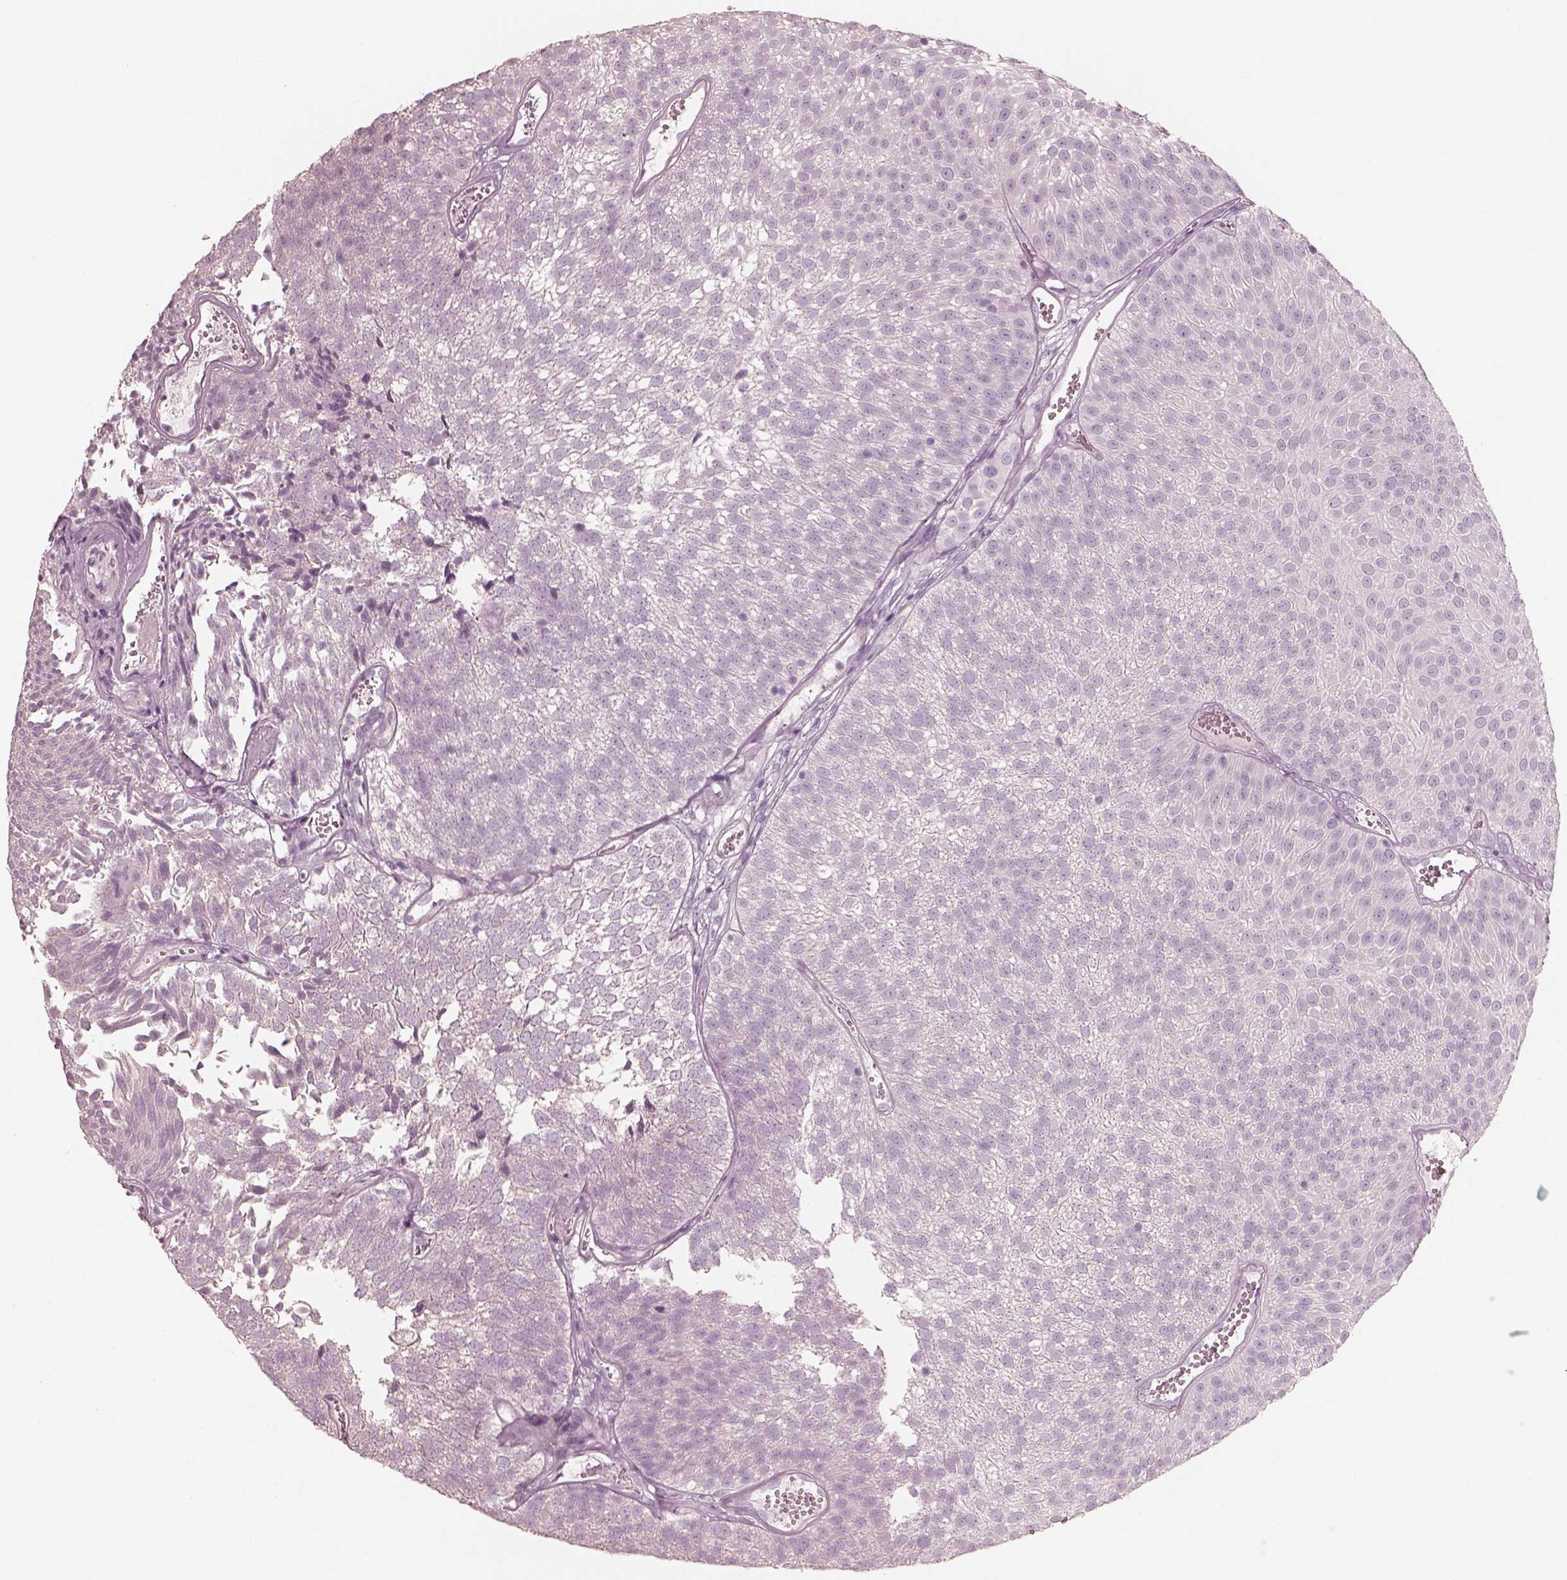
{"staining": {"intensity": "negative", "quantity": "none", "location": "none"}, "tissue": "urothelial cancer", "cell_type": "Tumor cells", "image_type": "cancer", "snomed": [{"axis": "morphology", "description": "Urothelial carcinoma, Low grade"}, {"axis": "topography", "description": "Urinary bladder"}], "caption": "DAB (3,3'-diaminobenzidine) immunohistochemical staining of low-grade urothelial carcinoma reveals no significant staining in tumor cells.", "gene": "ZP4", "patient": {"sex": "male", "age": 52}}